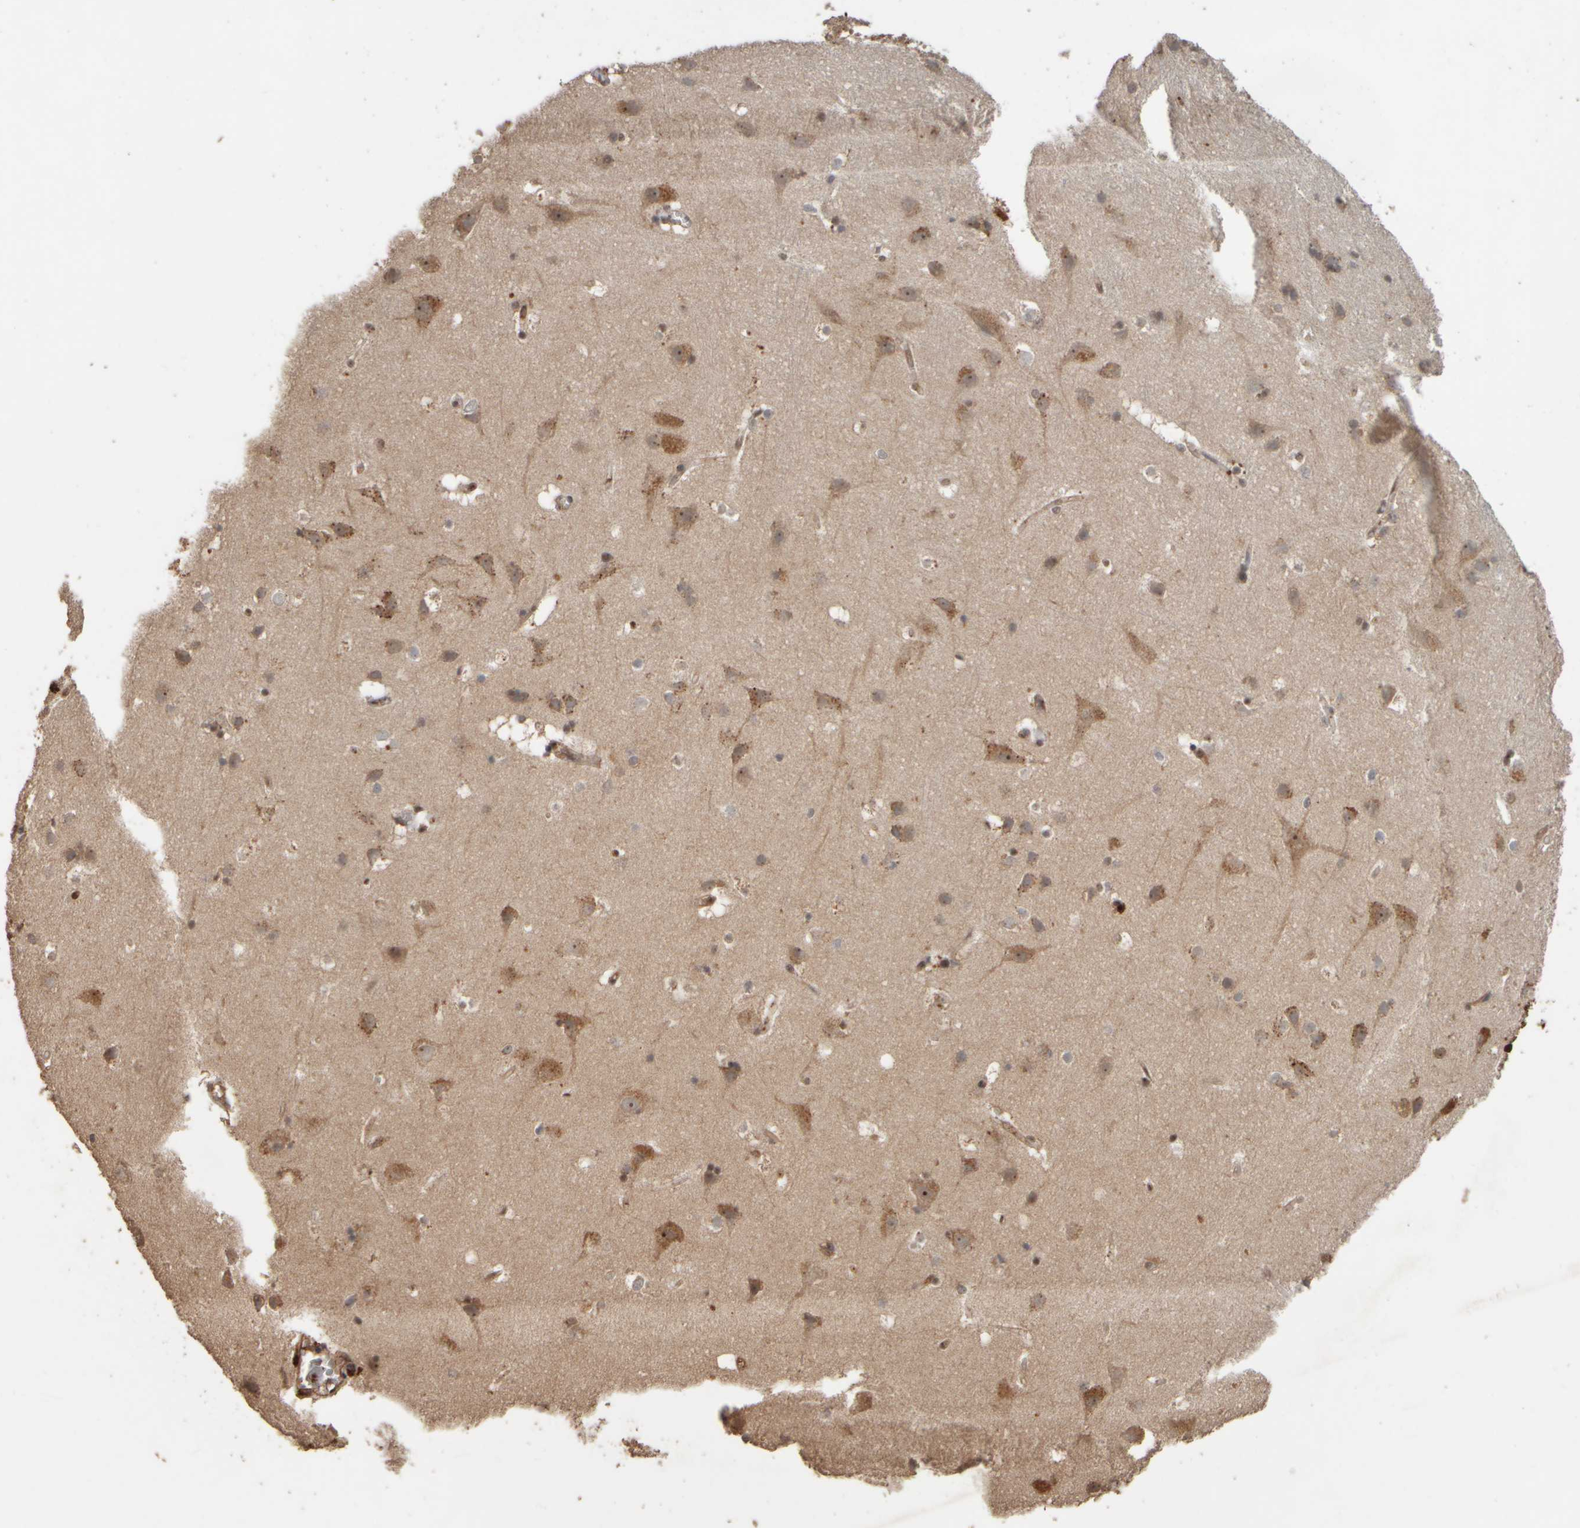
{"staining": {"intensity": "moderate", "quantity": ">75%", "location": "cytoplasmic/membranous"}, "tissue": "cerebral cortex", "cell_type": "Endothelial cells", "image_type": "normal", "snomed": [{"axis": "morphology", "description": "Normal tissue, NOS"}, {"axis": "topography", "description": "Cerebral cortex"}], "caption": "This image demonstrates immunohistochemistry (IHC) staining of benign cerebral cortex, with medium moderate cytoplasmic/membranous staining in about >75% of endothelial cells.", "gene": "SPHK1", "patient": {"sex": "male", "age": 54}}